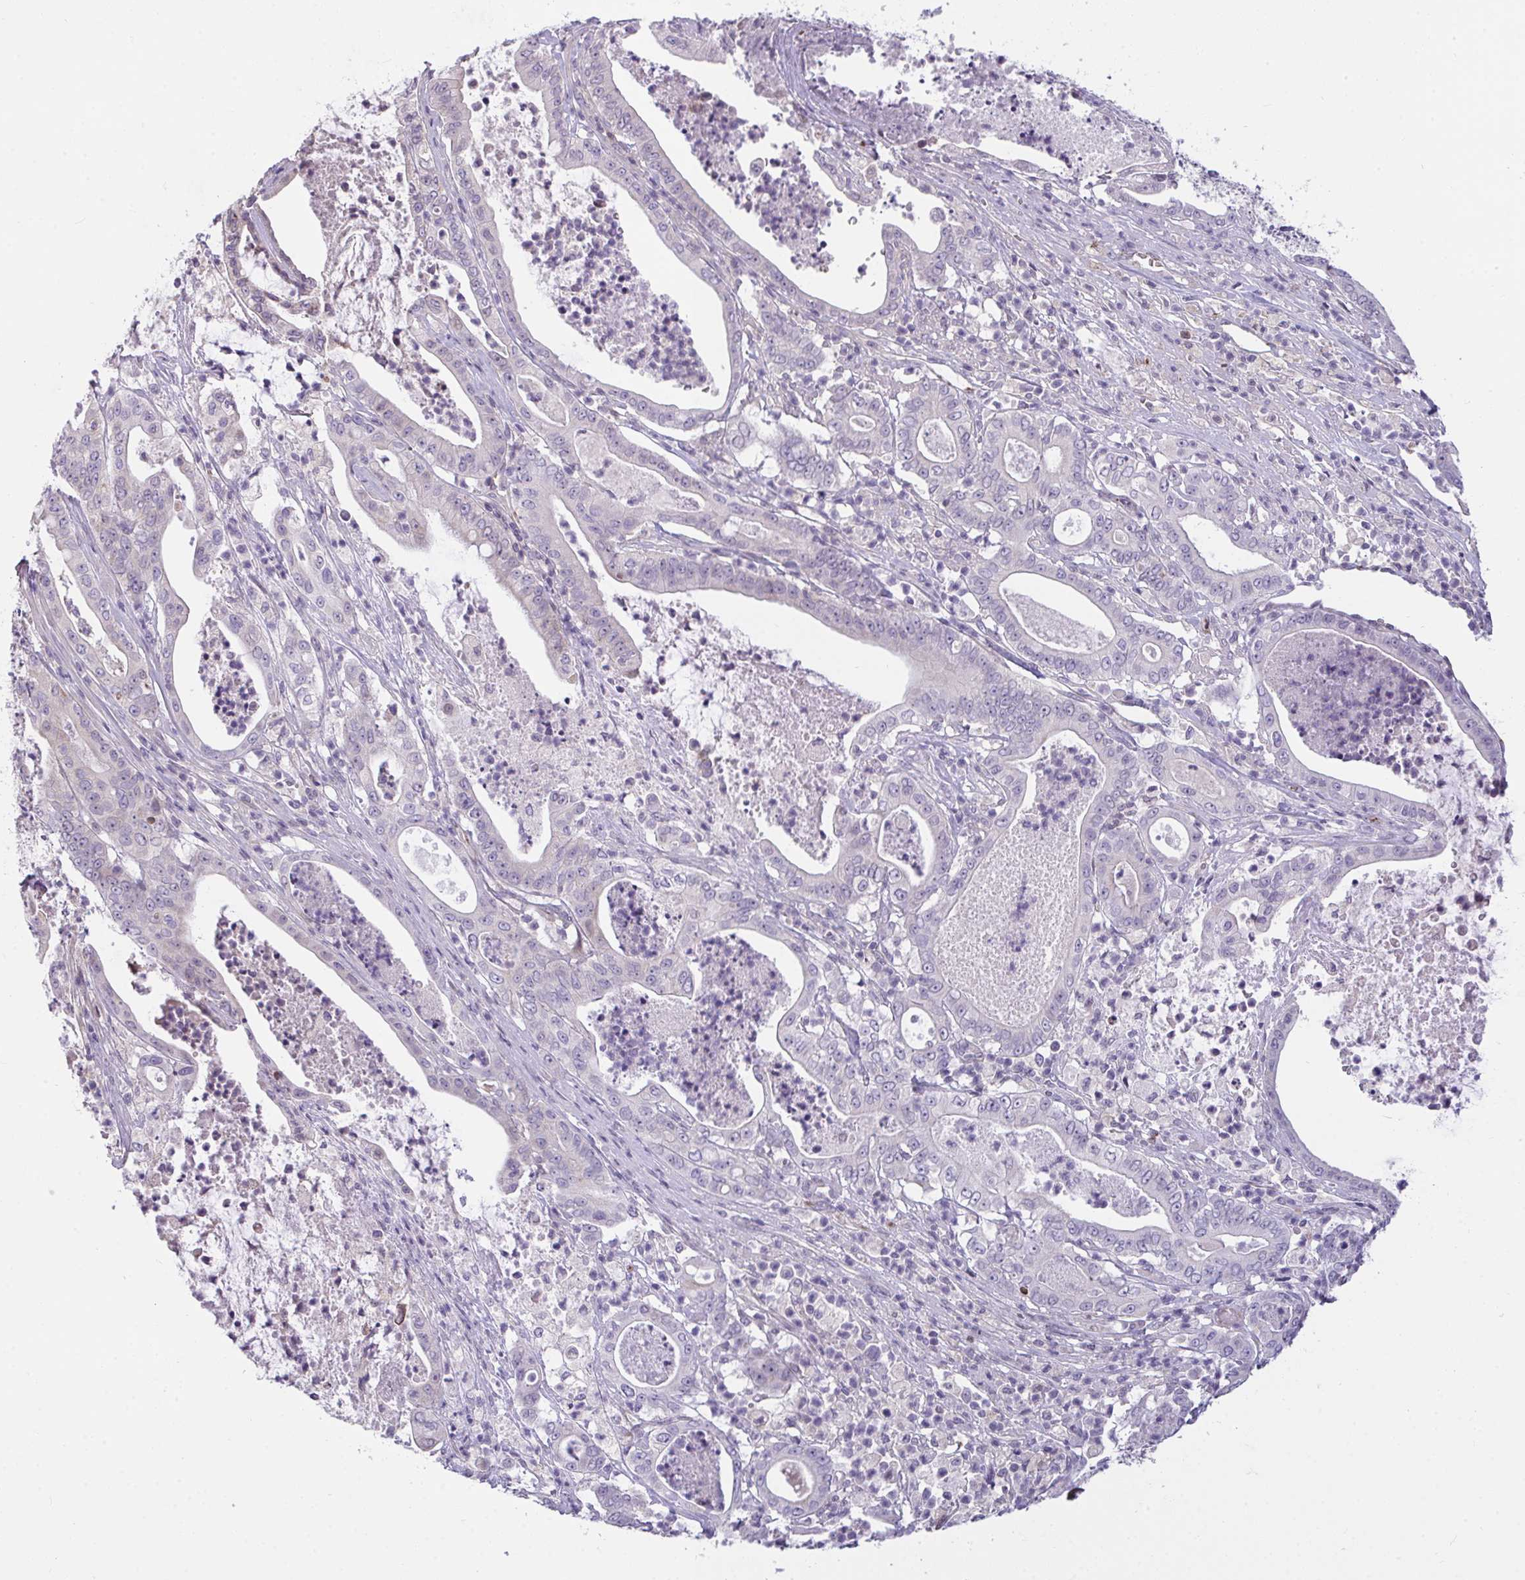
{"staining": {"intensity": "negative", "quantity": "none", "location": "none"}, "tissue": "pancreatic cancer", "cell_type": "Tumor cells", "image_type": "cancer", "snomed": [{"axis": "morphology", "description": "Adenocarcinoma, NOS"}, {"axis": "topography", "description": "Pancreas"}], "caption": "A high-resolution photomicrograph shows IHC staining of pancreatic cancer, which exhibits no significant positivity in tumor cells.", "gene": "SEMA6B", "patient": {"sex": "male", "age": 71}}